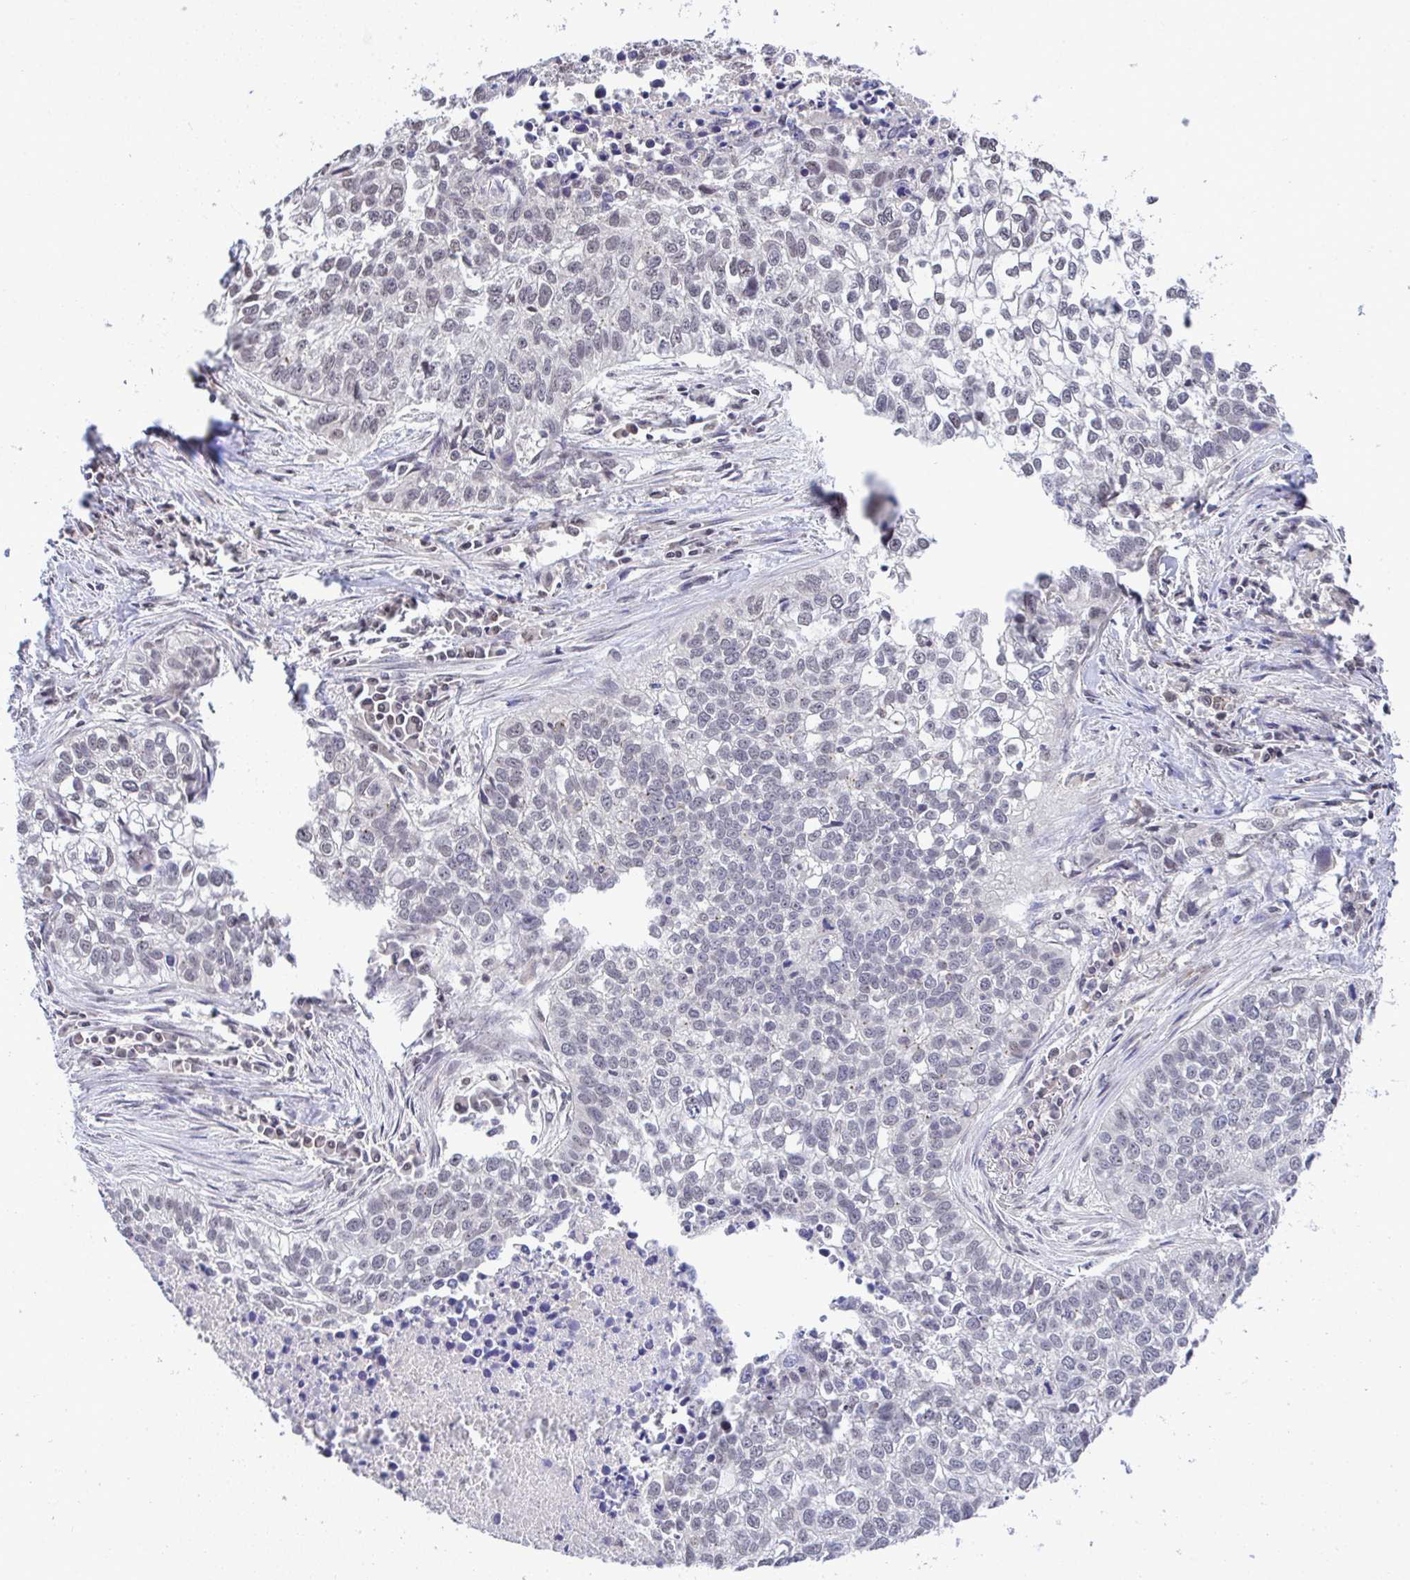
{"staining": {"intensity": "negative", "quantity": "none", "location": "none"}, "tissue": "lung cancer", "cell_type": "Tumor cells", "image_type": "cancer", "snomed": [{"axis": "morphology", "description": "Squamous cell carcinoma, NOS"}, {"axis": "topography", "description": "Lung"}], "caption": "This is an immunohistochemistry (IHC) image of human lung squamous cell carcinoma. There is no staining in tumor cells.", "gene": "C9orf64", "patient": {"sex": "male", "age": 74}}